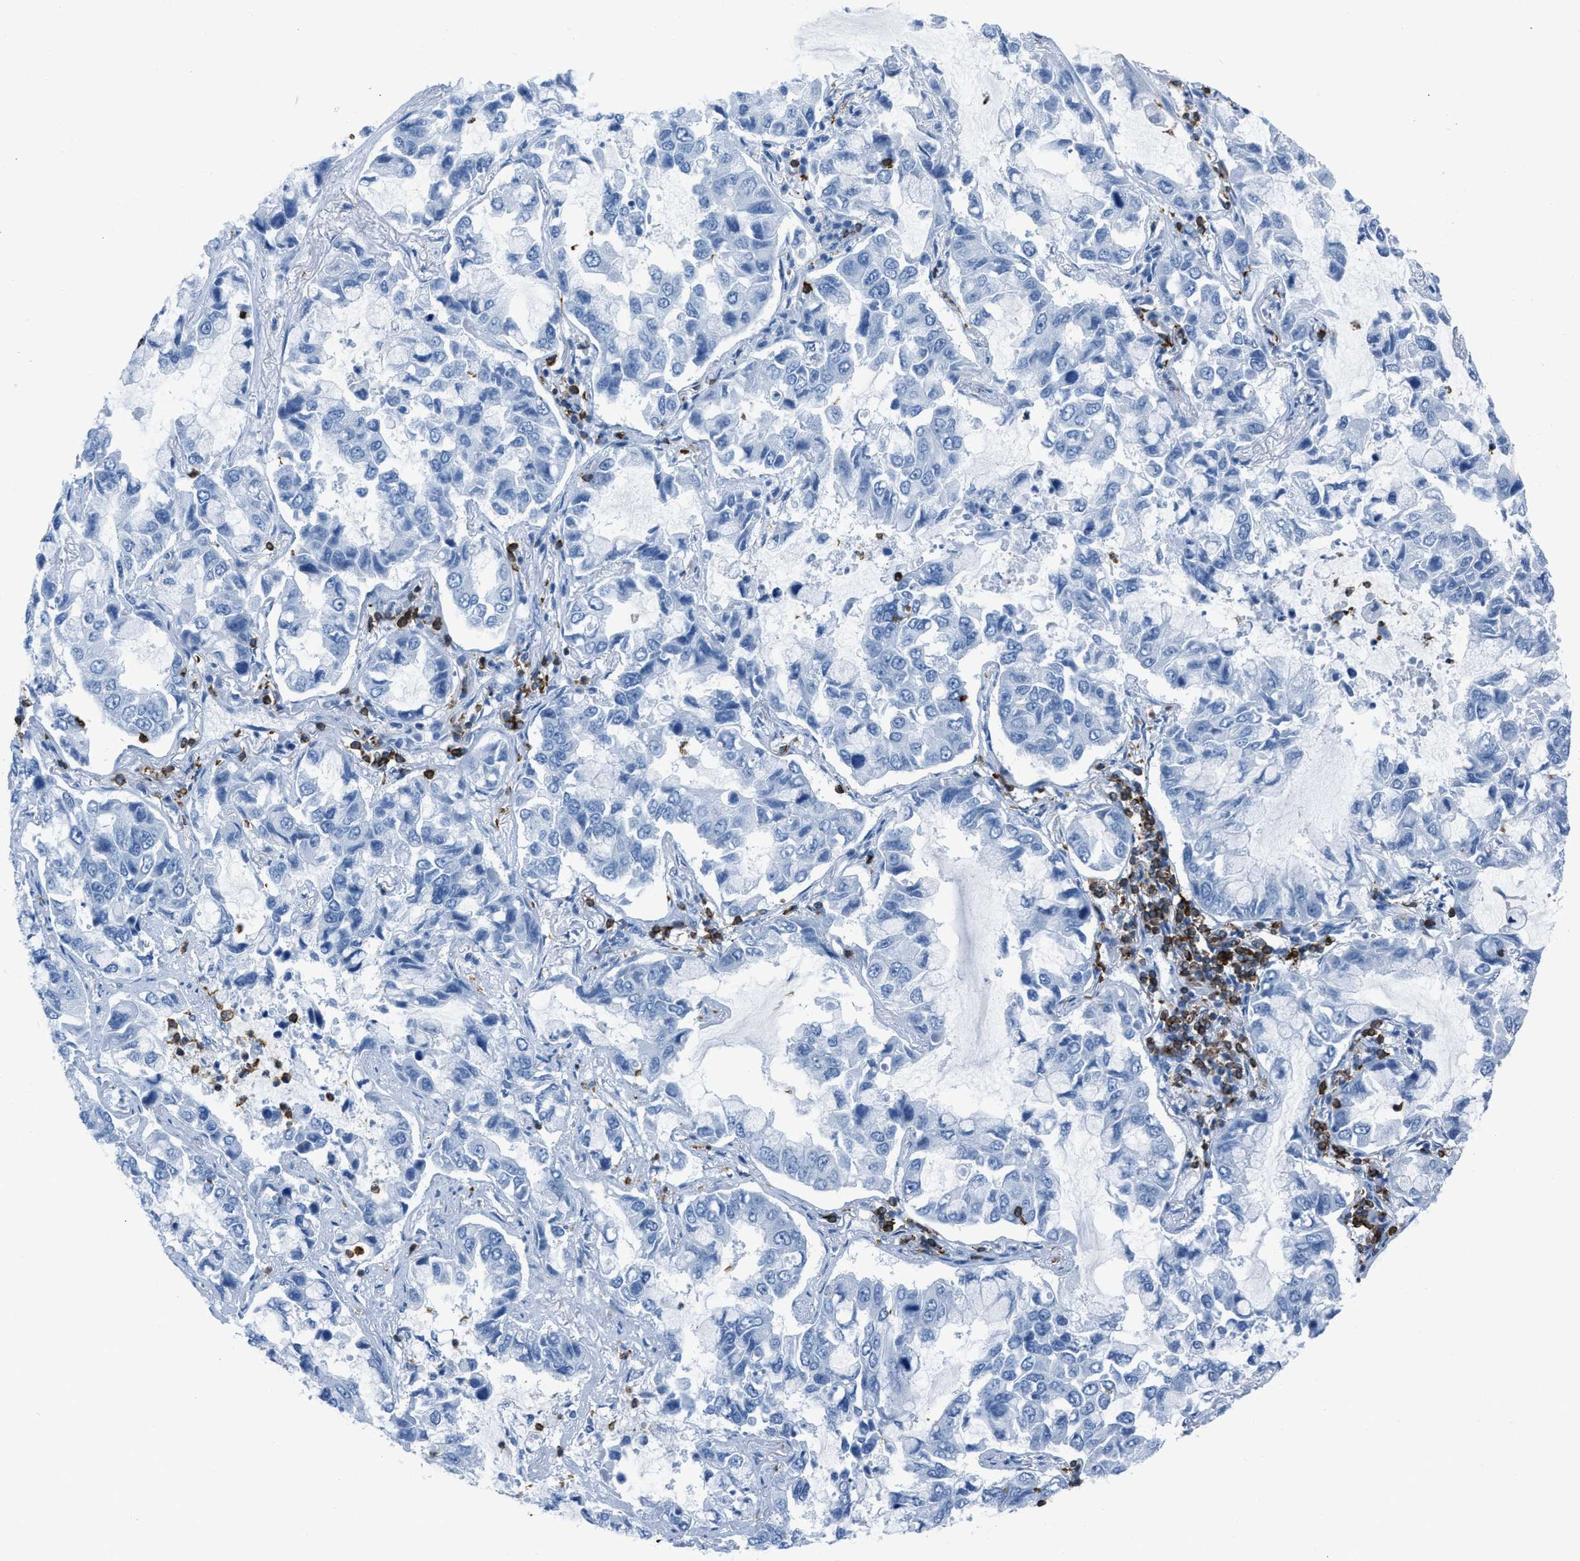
{"staining": {"intensity": "negative", "quantity": "none", "location": "none"}, "tissue": "lung cancer", "cell_type": "Tumor cells", "image_type": "cancer", "snomed": [{"axis": "morphology", "description": "Adenocarcinoma, NOS"}, {"axis": "topography", "description": "Lung"}], "caption": "Immunohistochemistry (IHC) of lung cancer shows no expression in tumor cells.", "gene": "LSP1", "patient": {"sex": "male", "age": 64}}